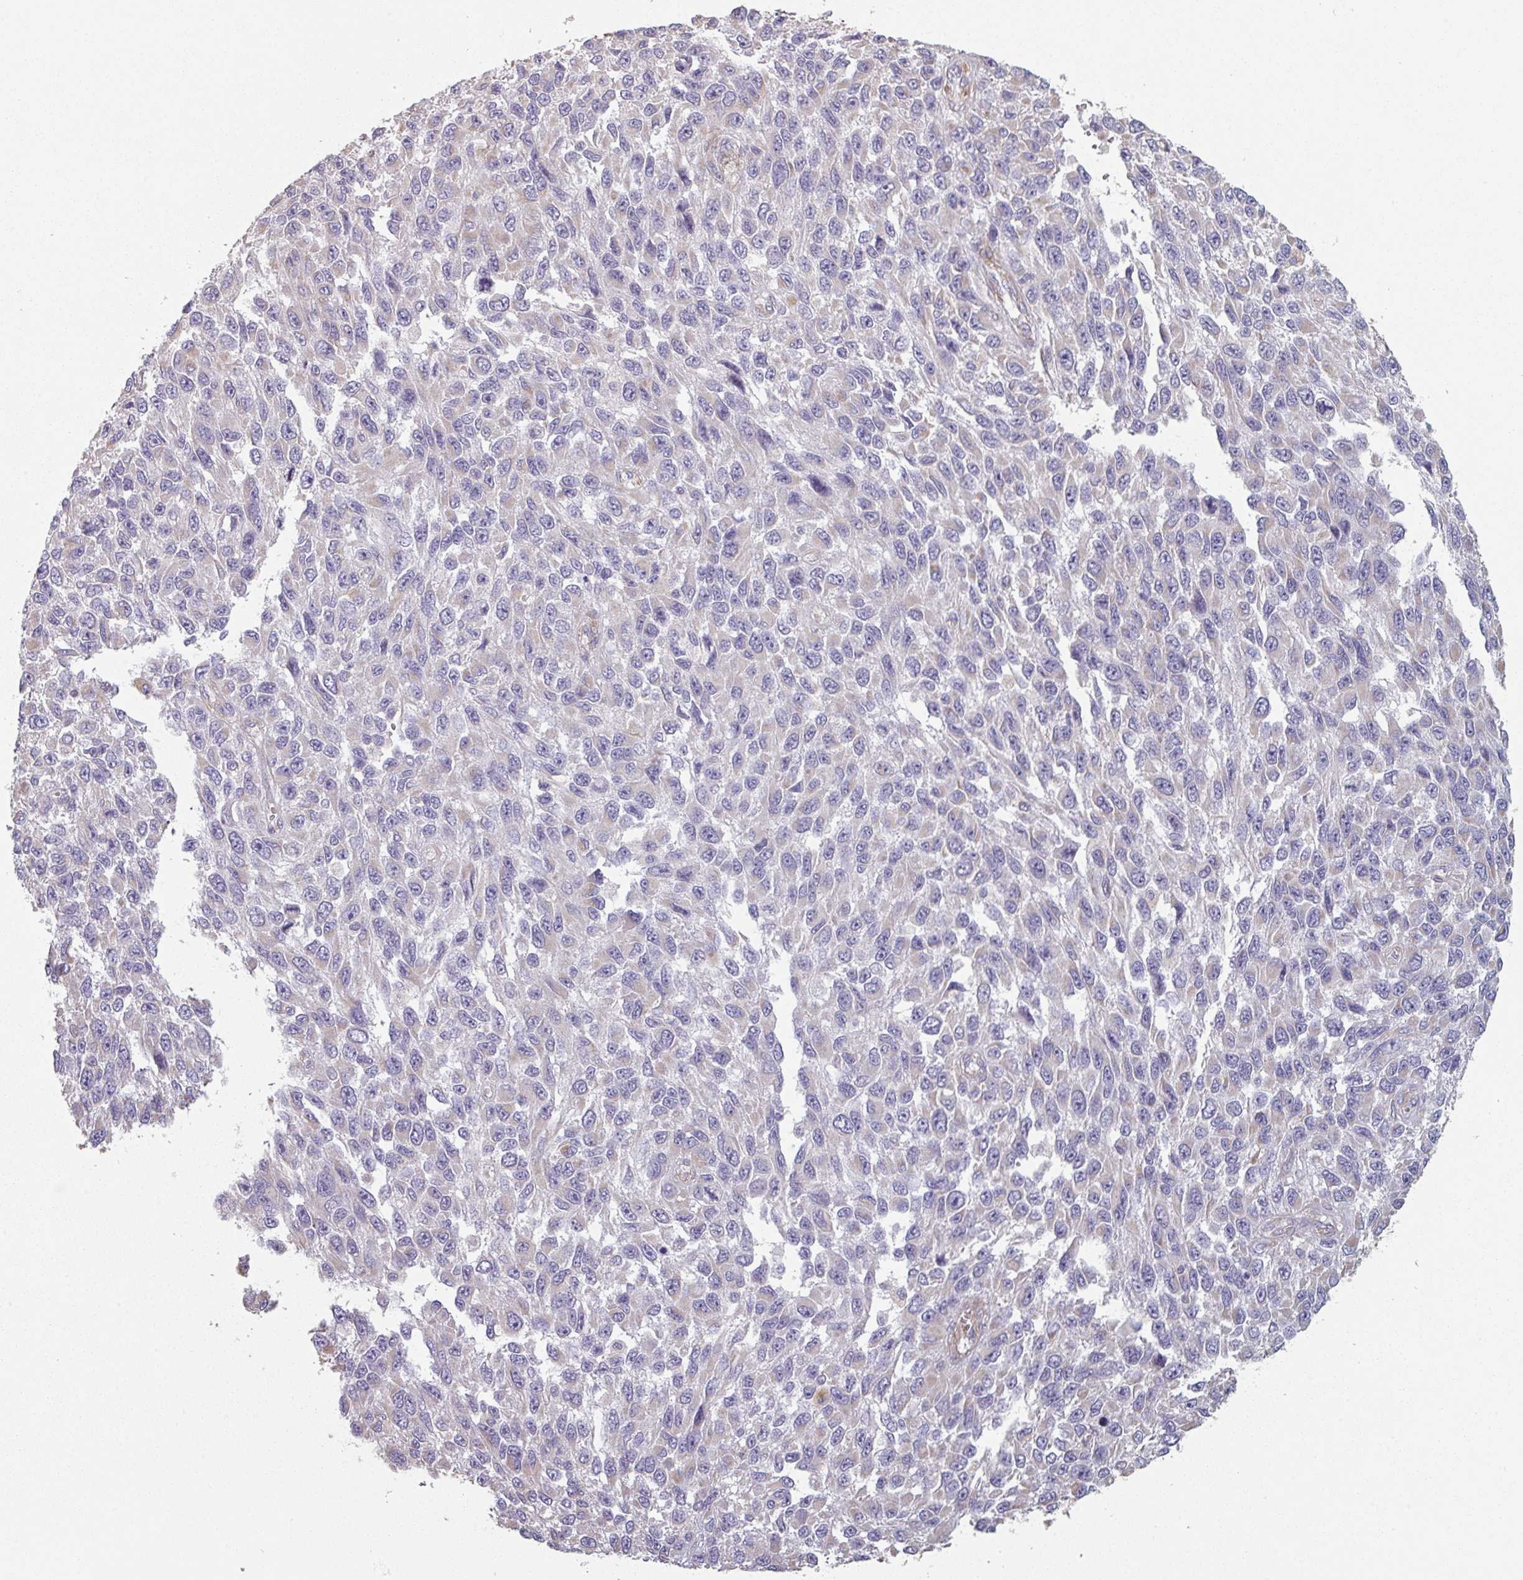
{"staining": {"intensity": "negative", "quantity": "none", "location": "none"}, "tissue": "melanoma", "cell_type": "Tumor cells", "image_type": "cancer", "snomed": [{"axis": "morphology", "description": "Malignant melanoma, NOS"}, {"axis": "topography", "description": "Skin"}], "caption": "Immunohistochemistry (IHC) of human malignant melanoma reveals no expression in tumor cells. Nuclei are stained in blue.", "gene": "GSTA4", "patient": {"sex": "female", "age": 96}}